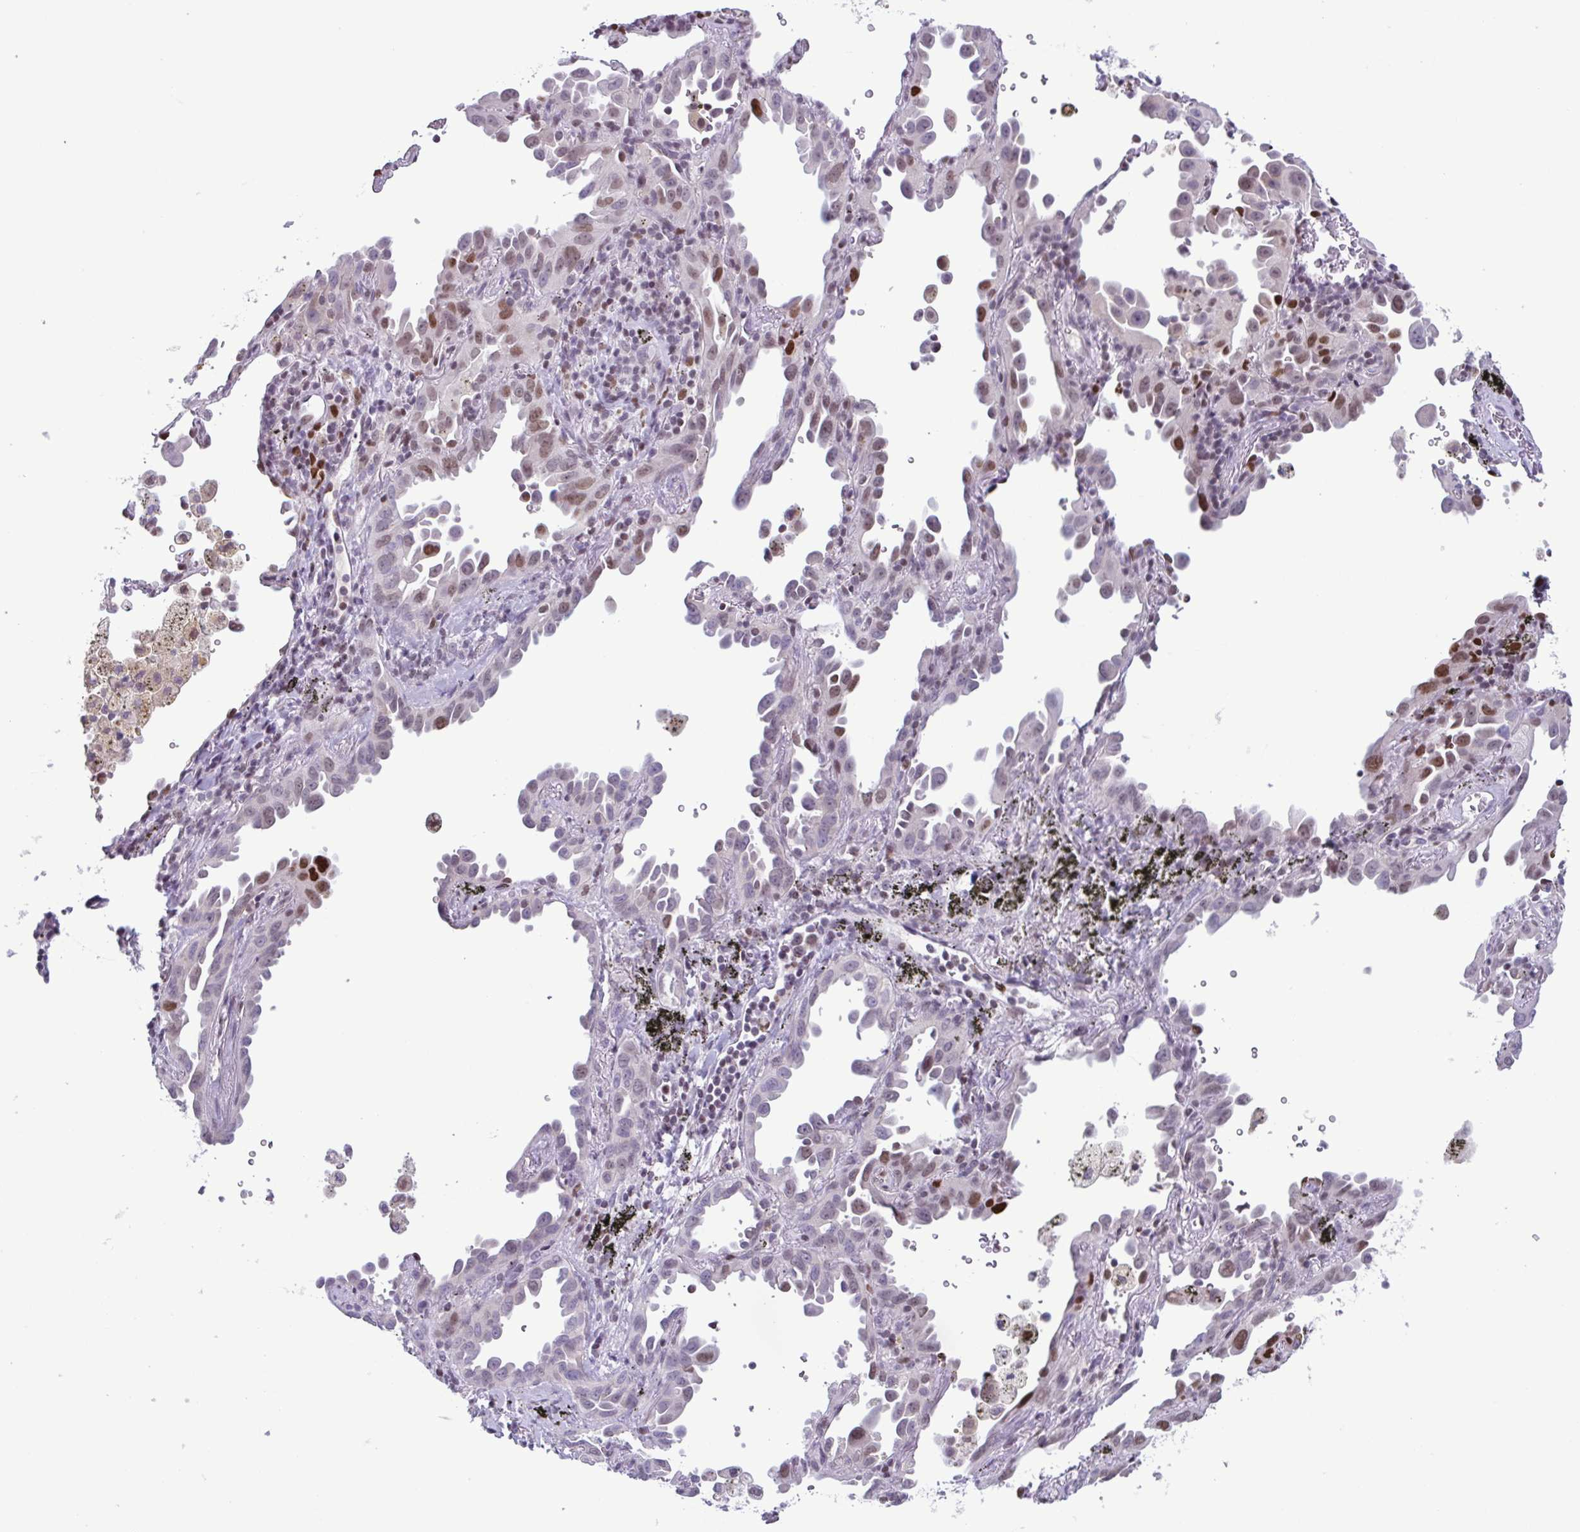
{"staining": {"intensity": "moderate", "quantity": "<25%", "location": "nuclear"}, "tissue": "lung cancer", "cell_type": "Tumor cells", "image_type": "cancer", "snomed": [{"axis": "morphology", "description": "Adenocarcinoma, NOS"}, {"axis": "topography", "description": "Lung"}], "caption": "Tumor cells show low levels of moderate nuclear expression in about <25% of cells in lung adenocarcinoma. (brown staining indicates protein expression, while blue staining denotes nuclei).", "gene": "IRF1", "patient": {"sex": "male", "age": 68}}